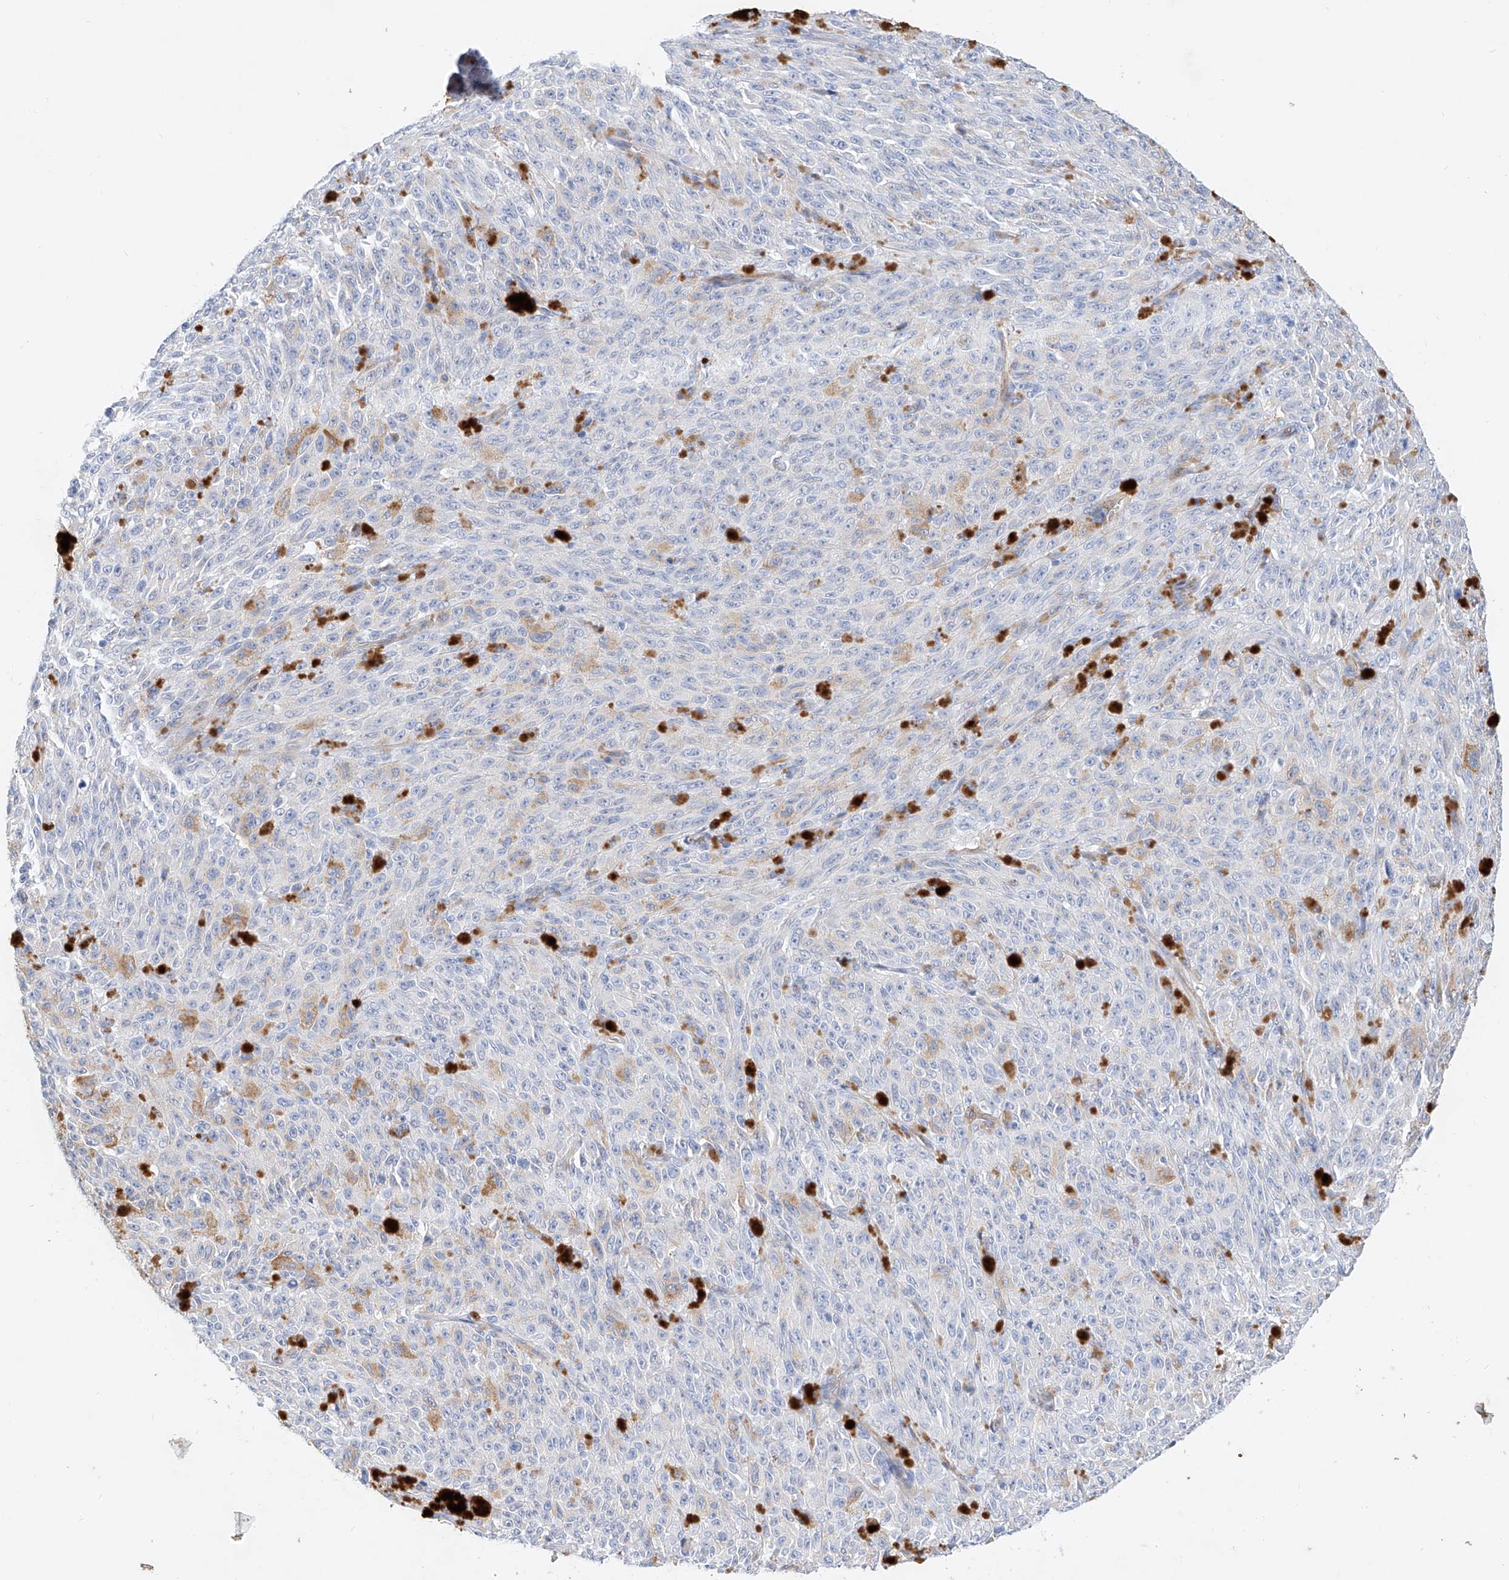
{"staining": {"intensity": "negative", "quantity": "none", "location": "none"}, "tissue": "melanoma", "cell_type": "Tumor cells", "image_type": "cancer", "snomed": [{"axis": "morphology", "description": "Malignant melanoma, NOS"}, {"axis": "topography", "description": "Skin"}], "caption": "This is an immunohistochemistry micrograph of melanoma. There is no expression in tumor cells.", "gene": "SBSPON", "patient": {"sex": "female", "age": 82}}